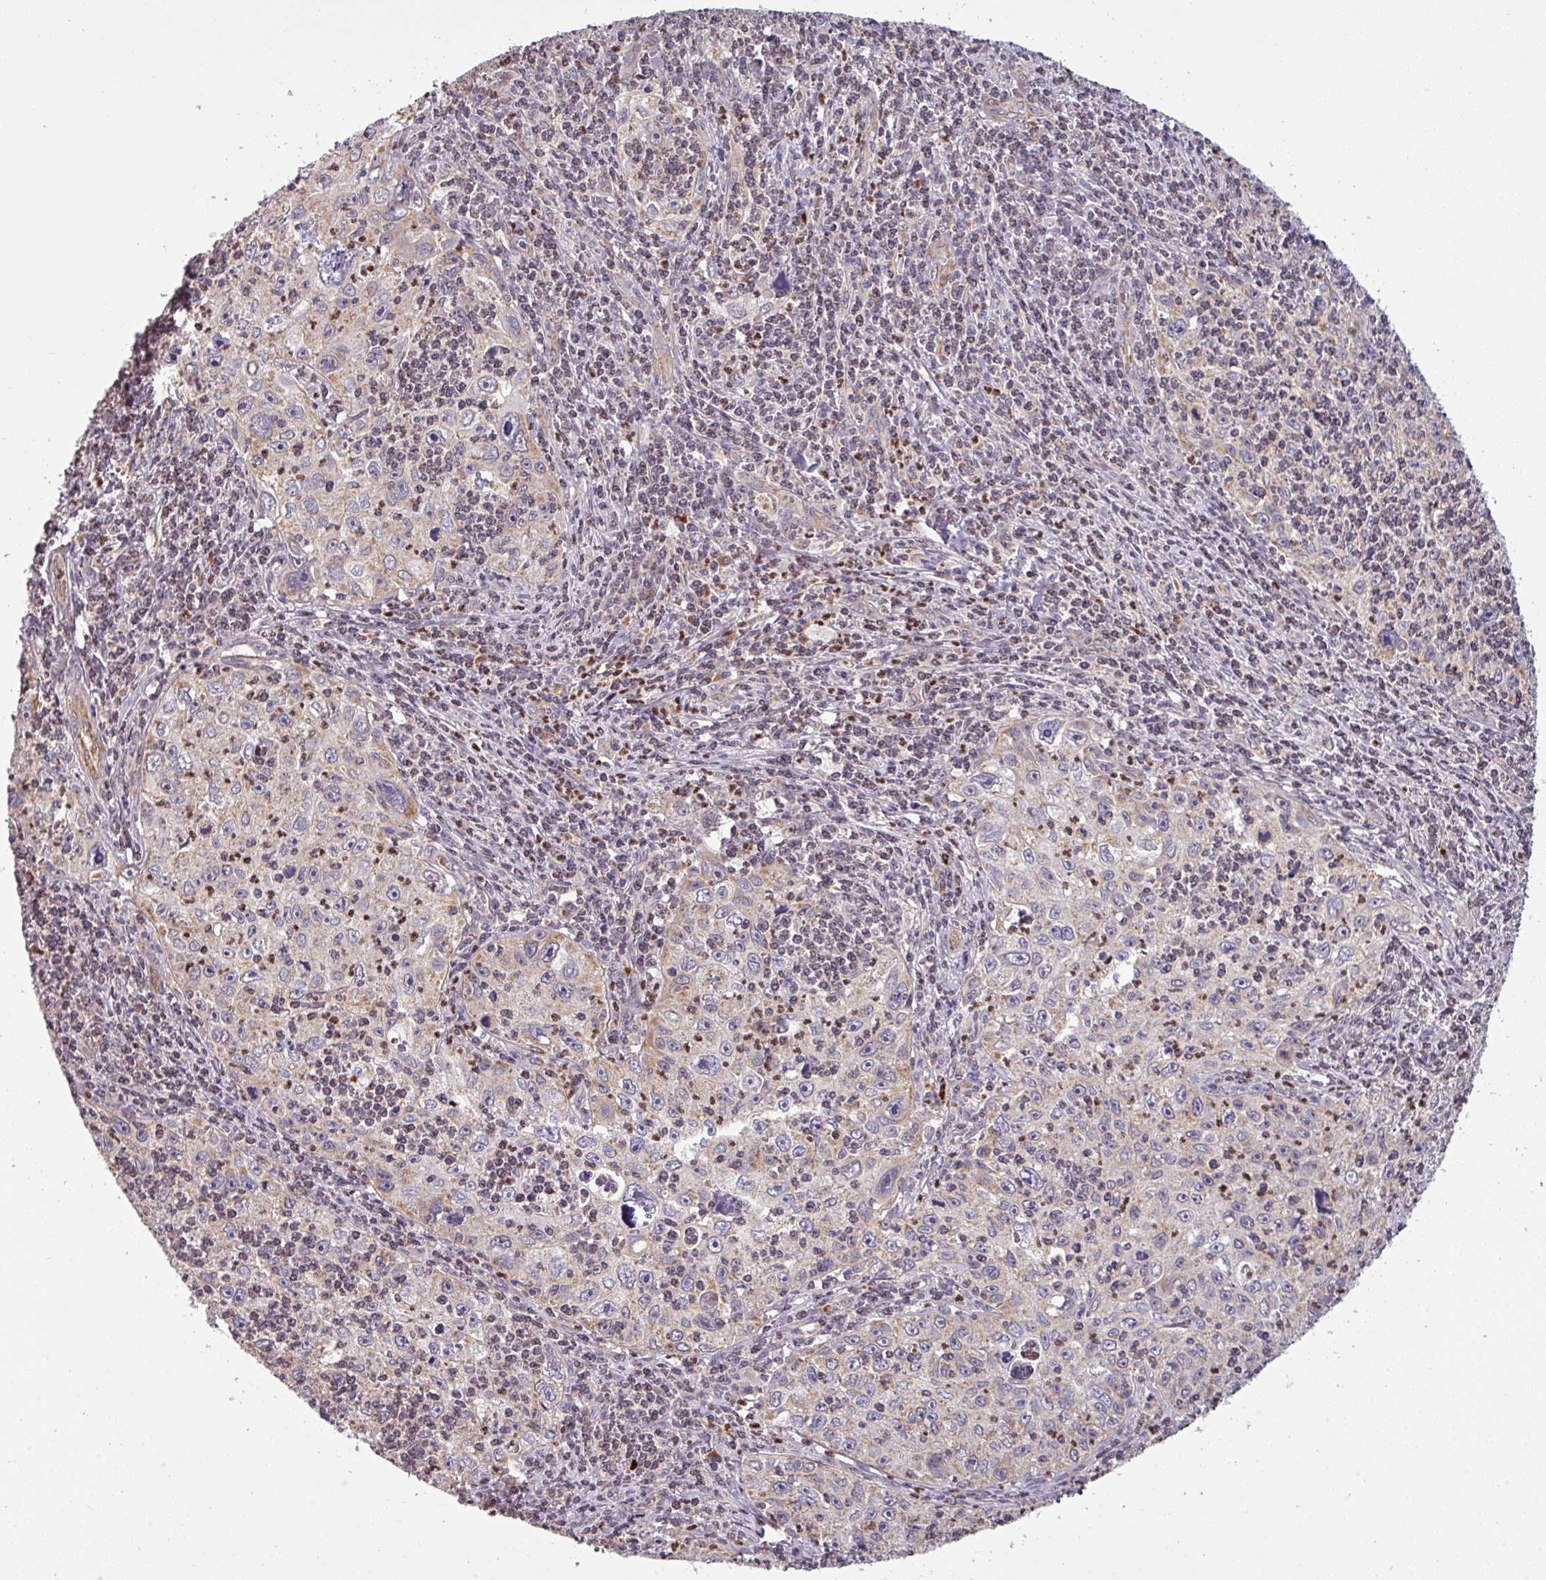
{"staining": {"intensity": "negative", "quantity": "none", "location": "none"}, "tissue": "cervical cancer", "cell_type": "Tumor cells", "image_type": "cancer", "snomed": [{"axis": "morphology", "description": "Squamous cell carcinoma, NOS"}, {"axis": "topography", "description": "Cervix"}], "caption": "An immunohistochemistry micrograph of cervical cancer (squamous cell carcinoma) is shown. There is no staining in tumor cells of cervical cancer (squamous cell carcinoma). Nuclei are stained in blue.", "gene": "PAPLN", "patient": {"sex": "female", "age": 30}}